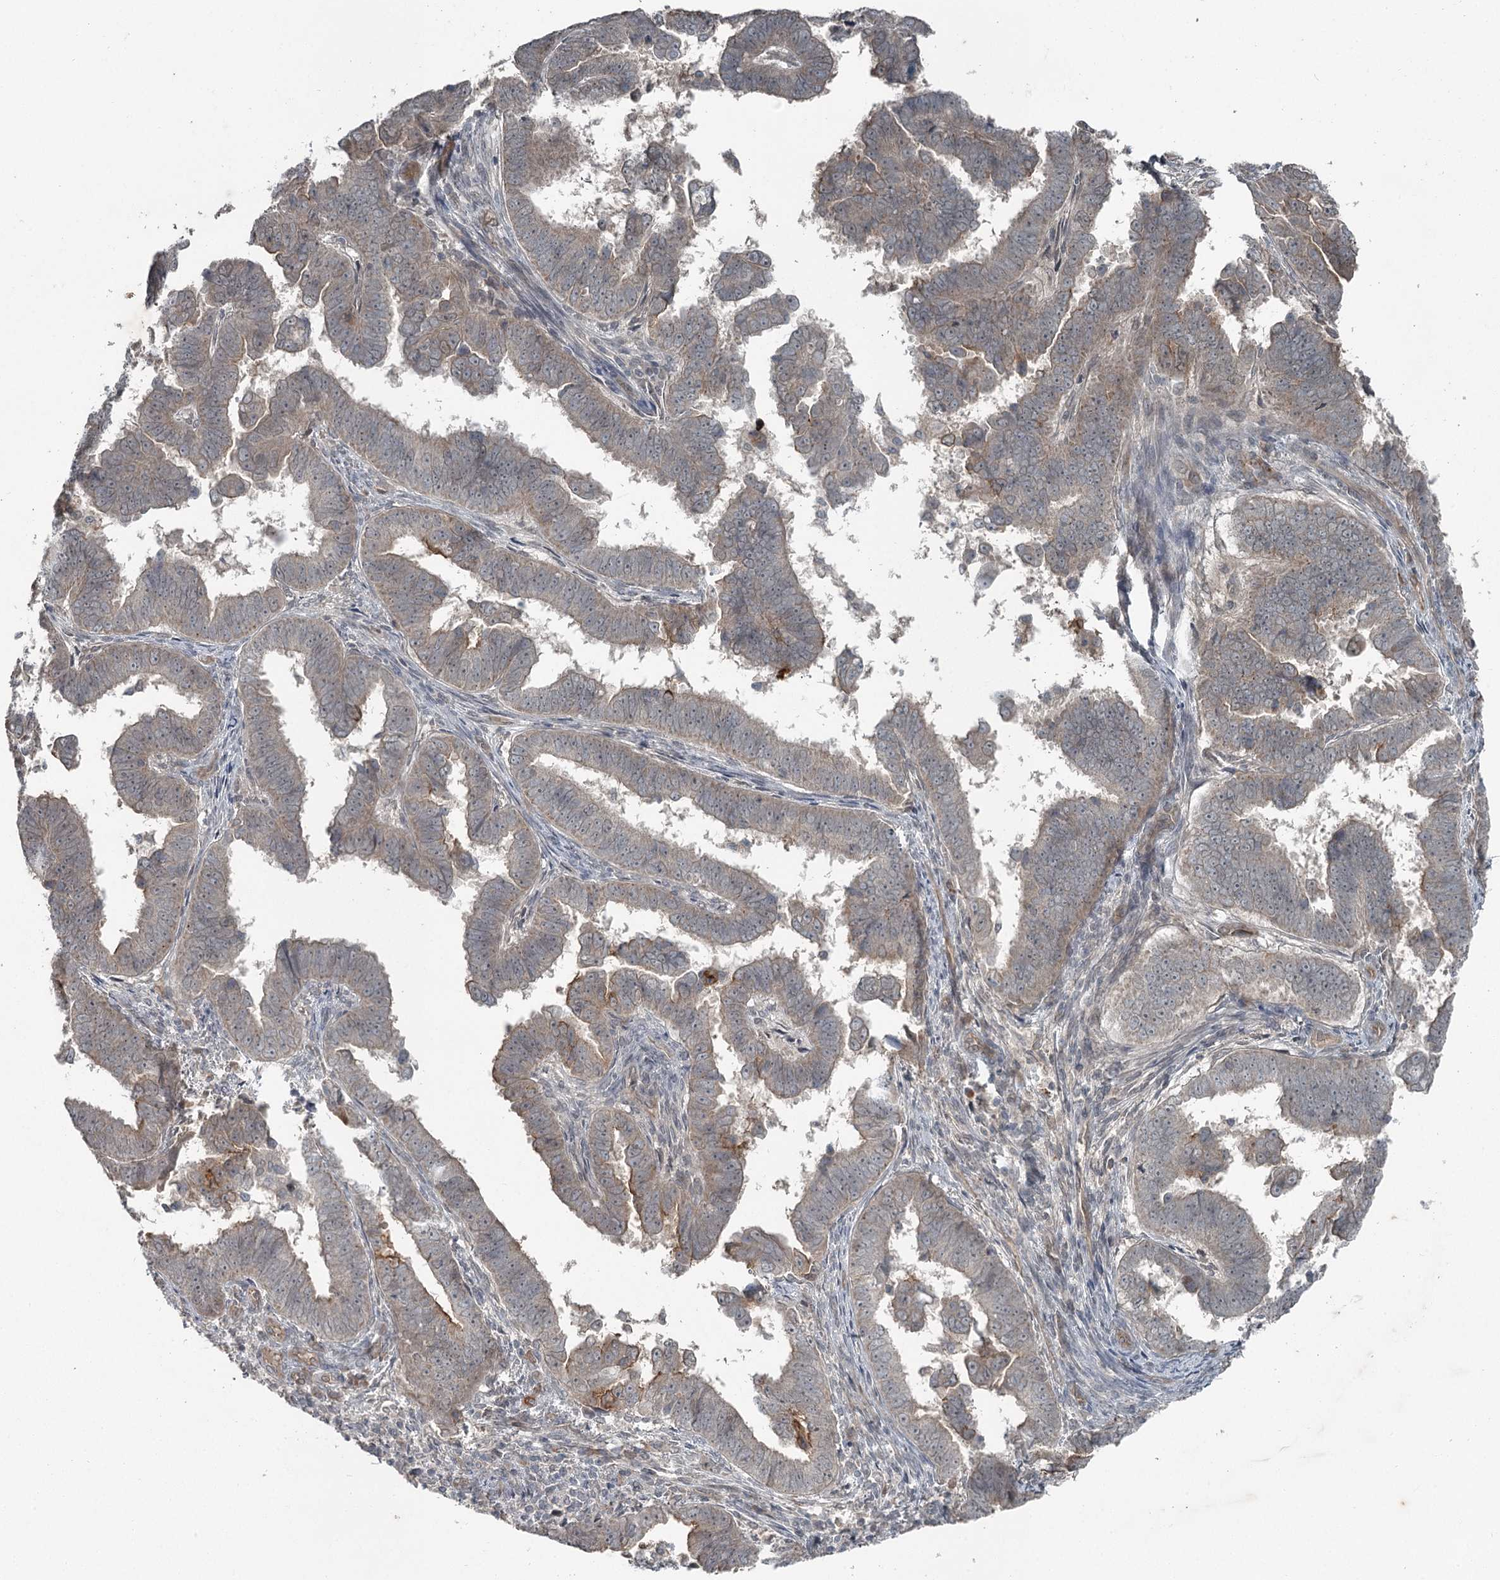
{"staining": {"intensity": "moderate", "quantity": "<25%", "location": "cytoplasmic/membranous"}, "tissue": "endometrial cancer", "cell_type": "Tumor cells", "image_type": "cancer", "snomed": [{"axis": "morphology", "description": "Adenocarcinoma, NOS"}, {"axis": "topography", "description": "Endometrium"}], "caption": "Human adenocarcinoma (endometrial) stained for a protein (brown) exhibits moderate cytoplasmic/membranous positive positivity in approximately <25% of tumor cells.", "gene": "SLC39A8", "patient": {"sex": "female", "age": 75}}